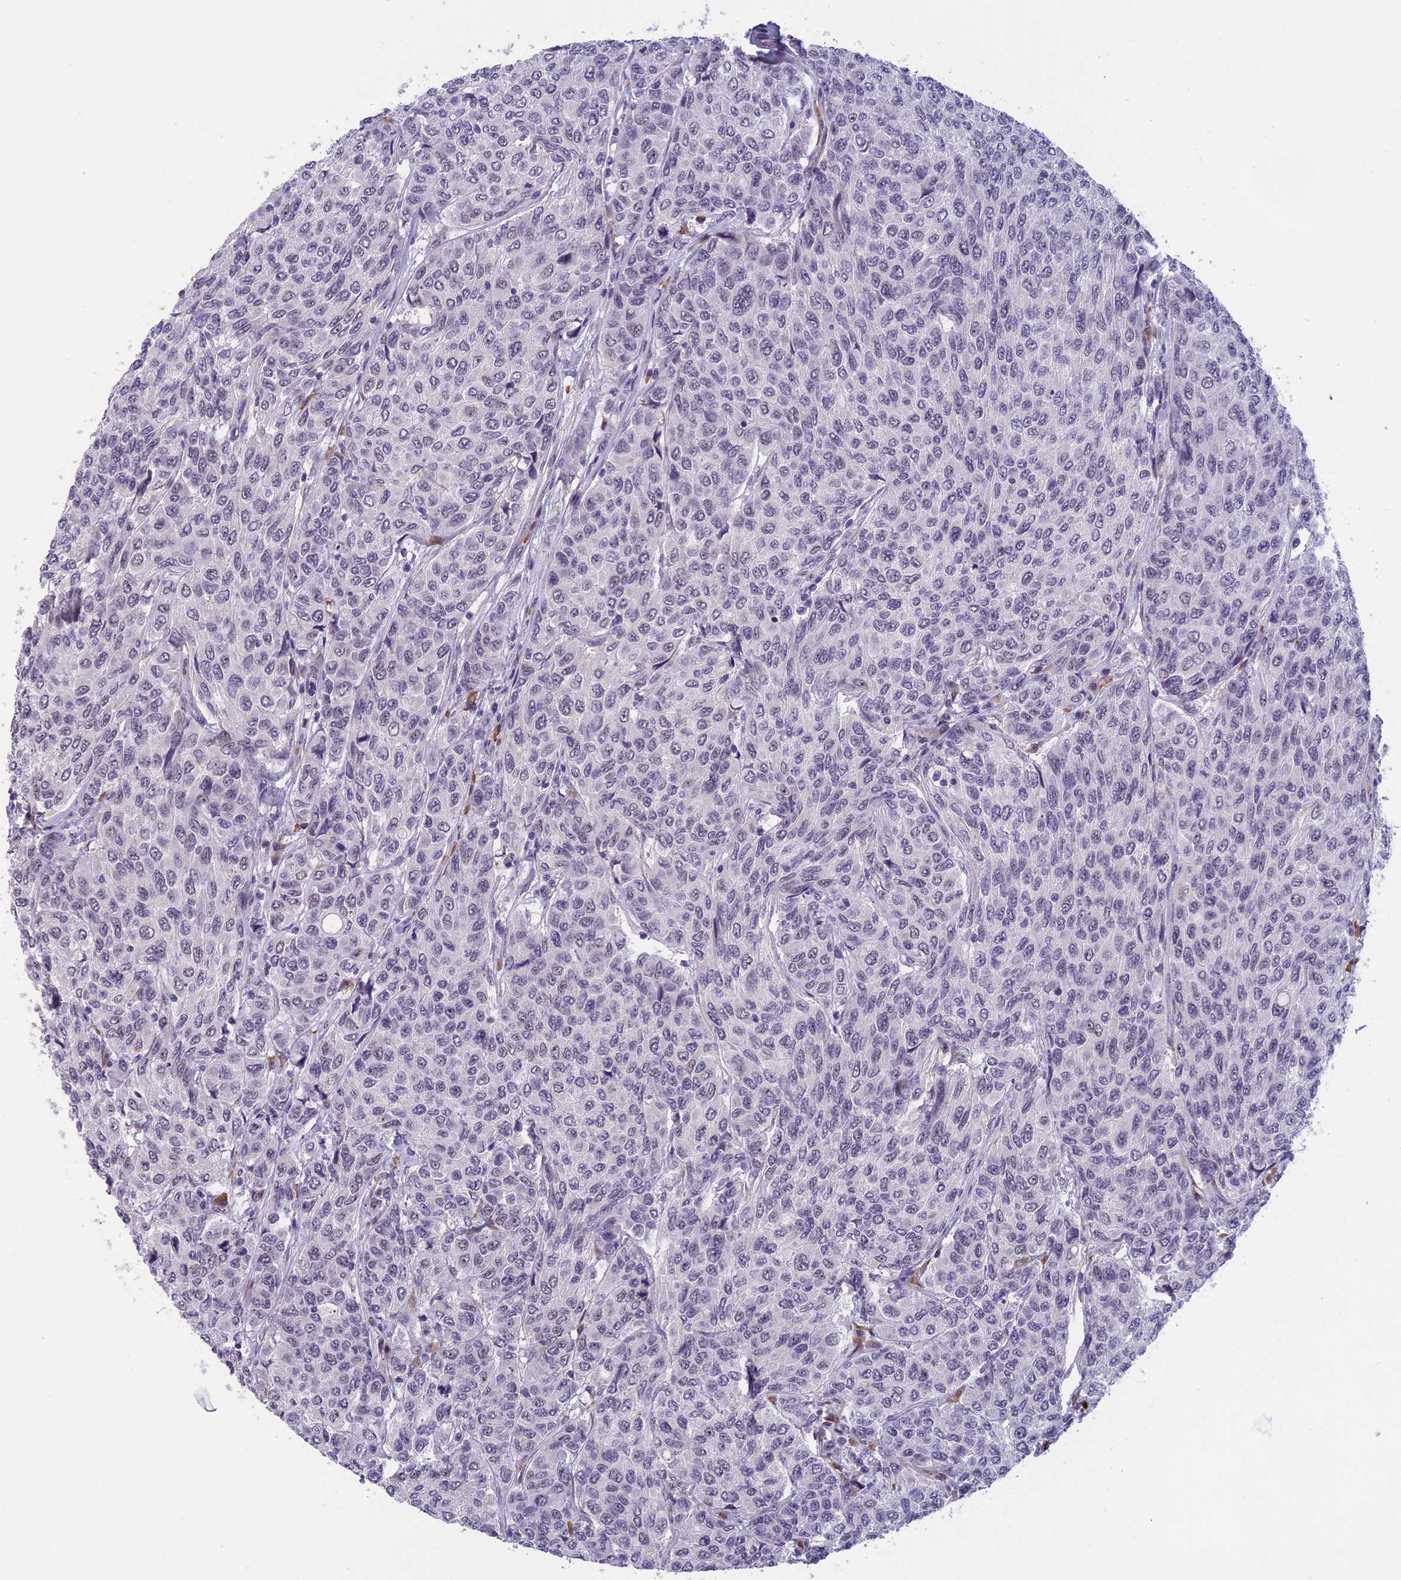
{"staining": {"intensity": "negative", "quantity": "none", "location": "none"}, "tissue": "breast cancer", "cell_type": "Tumor cells", "image_type": "cancer", "snomed": [{"axis": "morphology", "description": "Duct carcinoma"}, {"axis": "topography", "description": "Breast"}], "caption": "The micrograph demonstrates no staining of tumor cells in breast cancer (invasive ductal carcinoma).", "gene": "MORF4L1", "patient": {"sex": "female", "age": 55}}